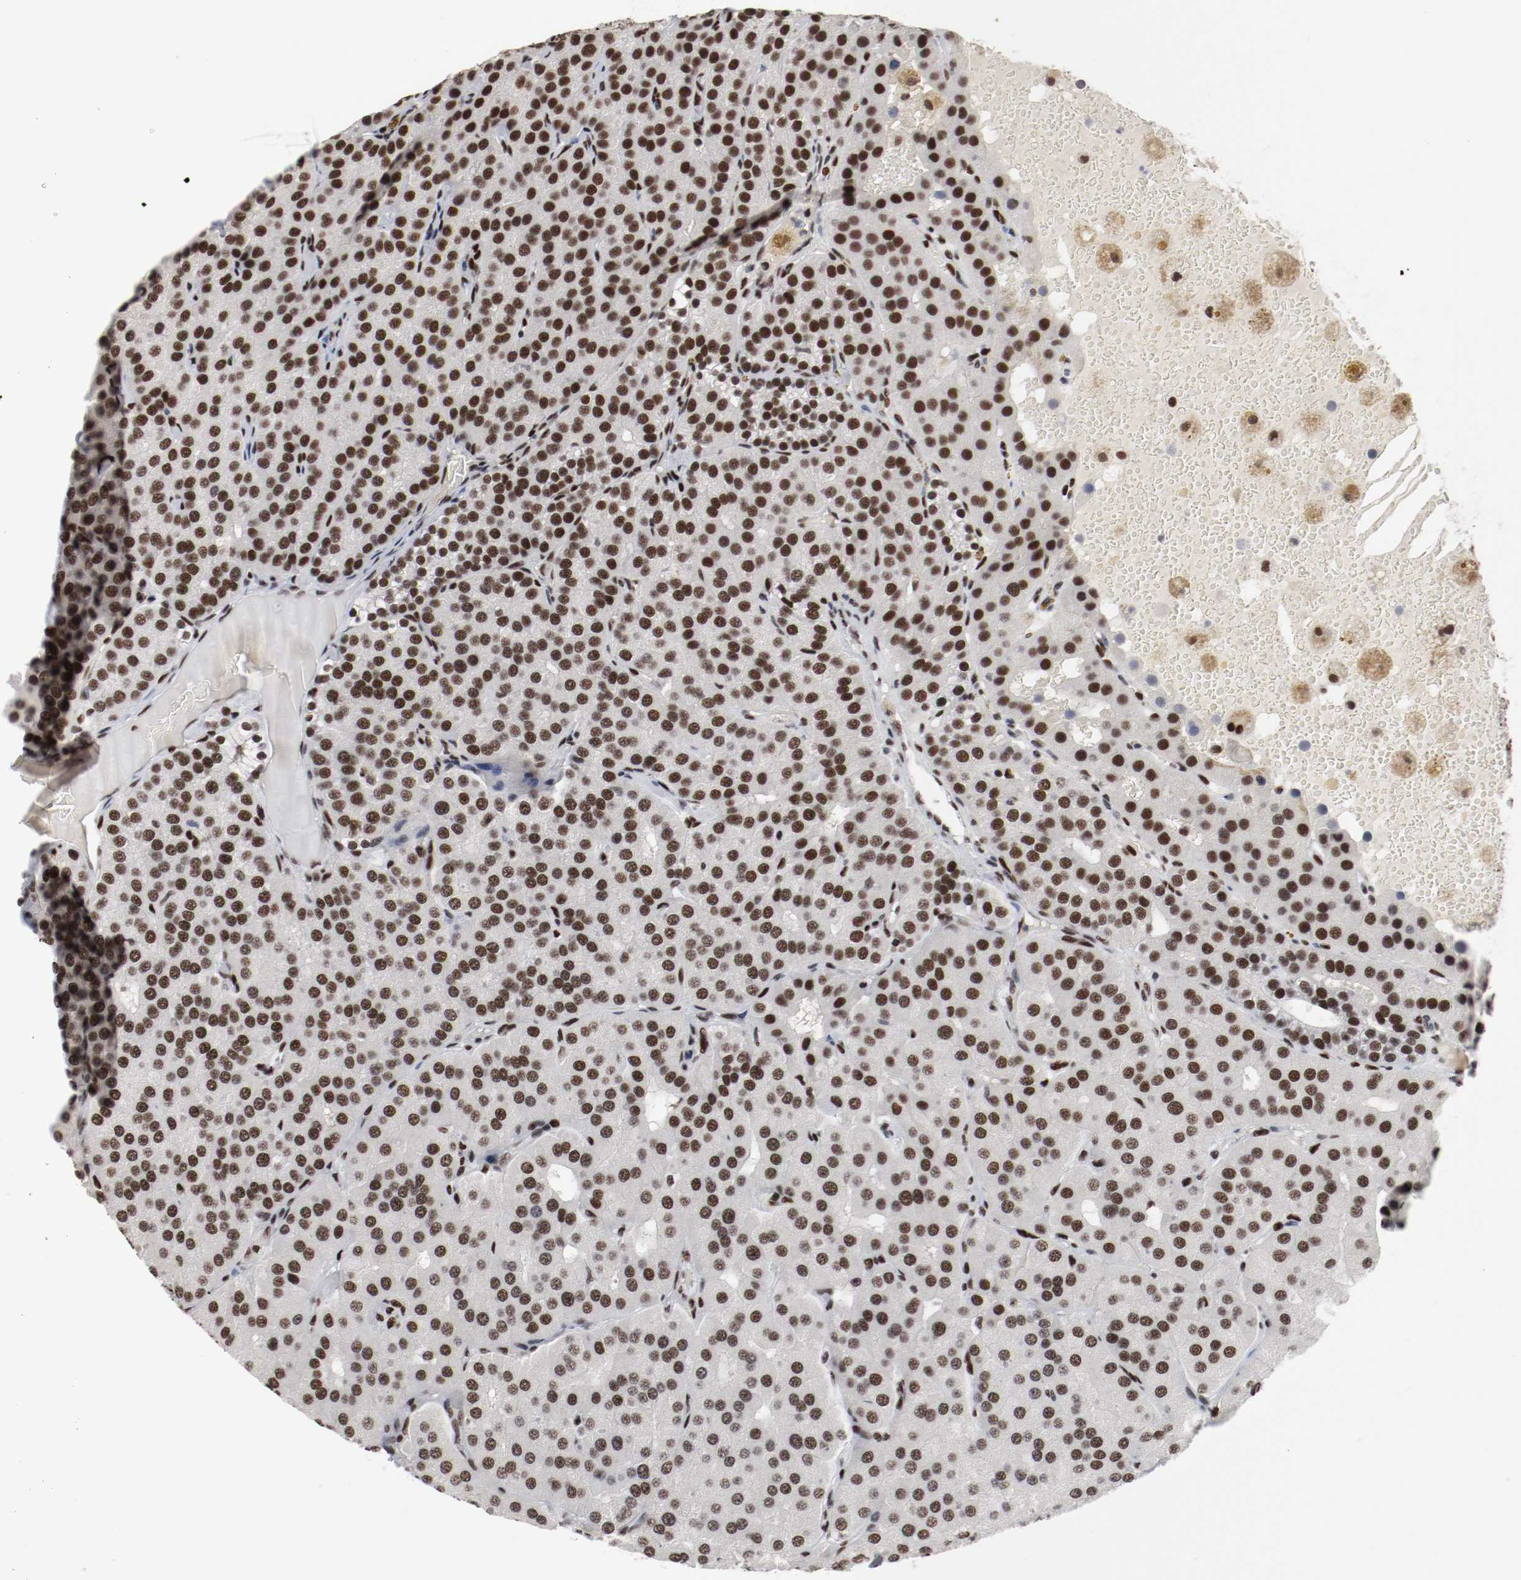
{"staining": {"intensity": "strong", "quantity": ">75%", "location": "nuclear"}, "tissue": "parathyroid gland", "cell_type": "Glandular cells", "image_type": "normal", "snomed": [{"axis": "morphology", "description": "Normal tissue, NOS"}, {"axis": "morphology", "description": "Adenoma, NOS"}, {"axis": "topography", "description": "Parathyroid gland"}], "caption": "An immunohistochemistry (IHC) image of normal tissue is shown. Protein staining in brown labels strong nuclear positivity in parathyroid gland within glandular cells. (Brightfield microscopy of DAB IHC at high magnification).", "gene": "MEF2D", "patient": {"sex": "female", "age": 86}}